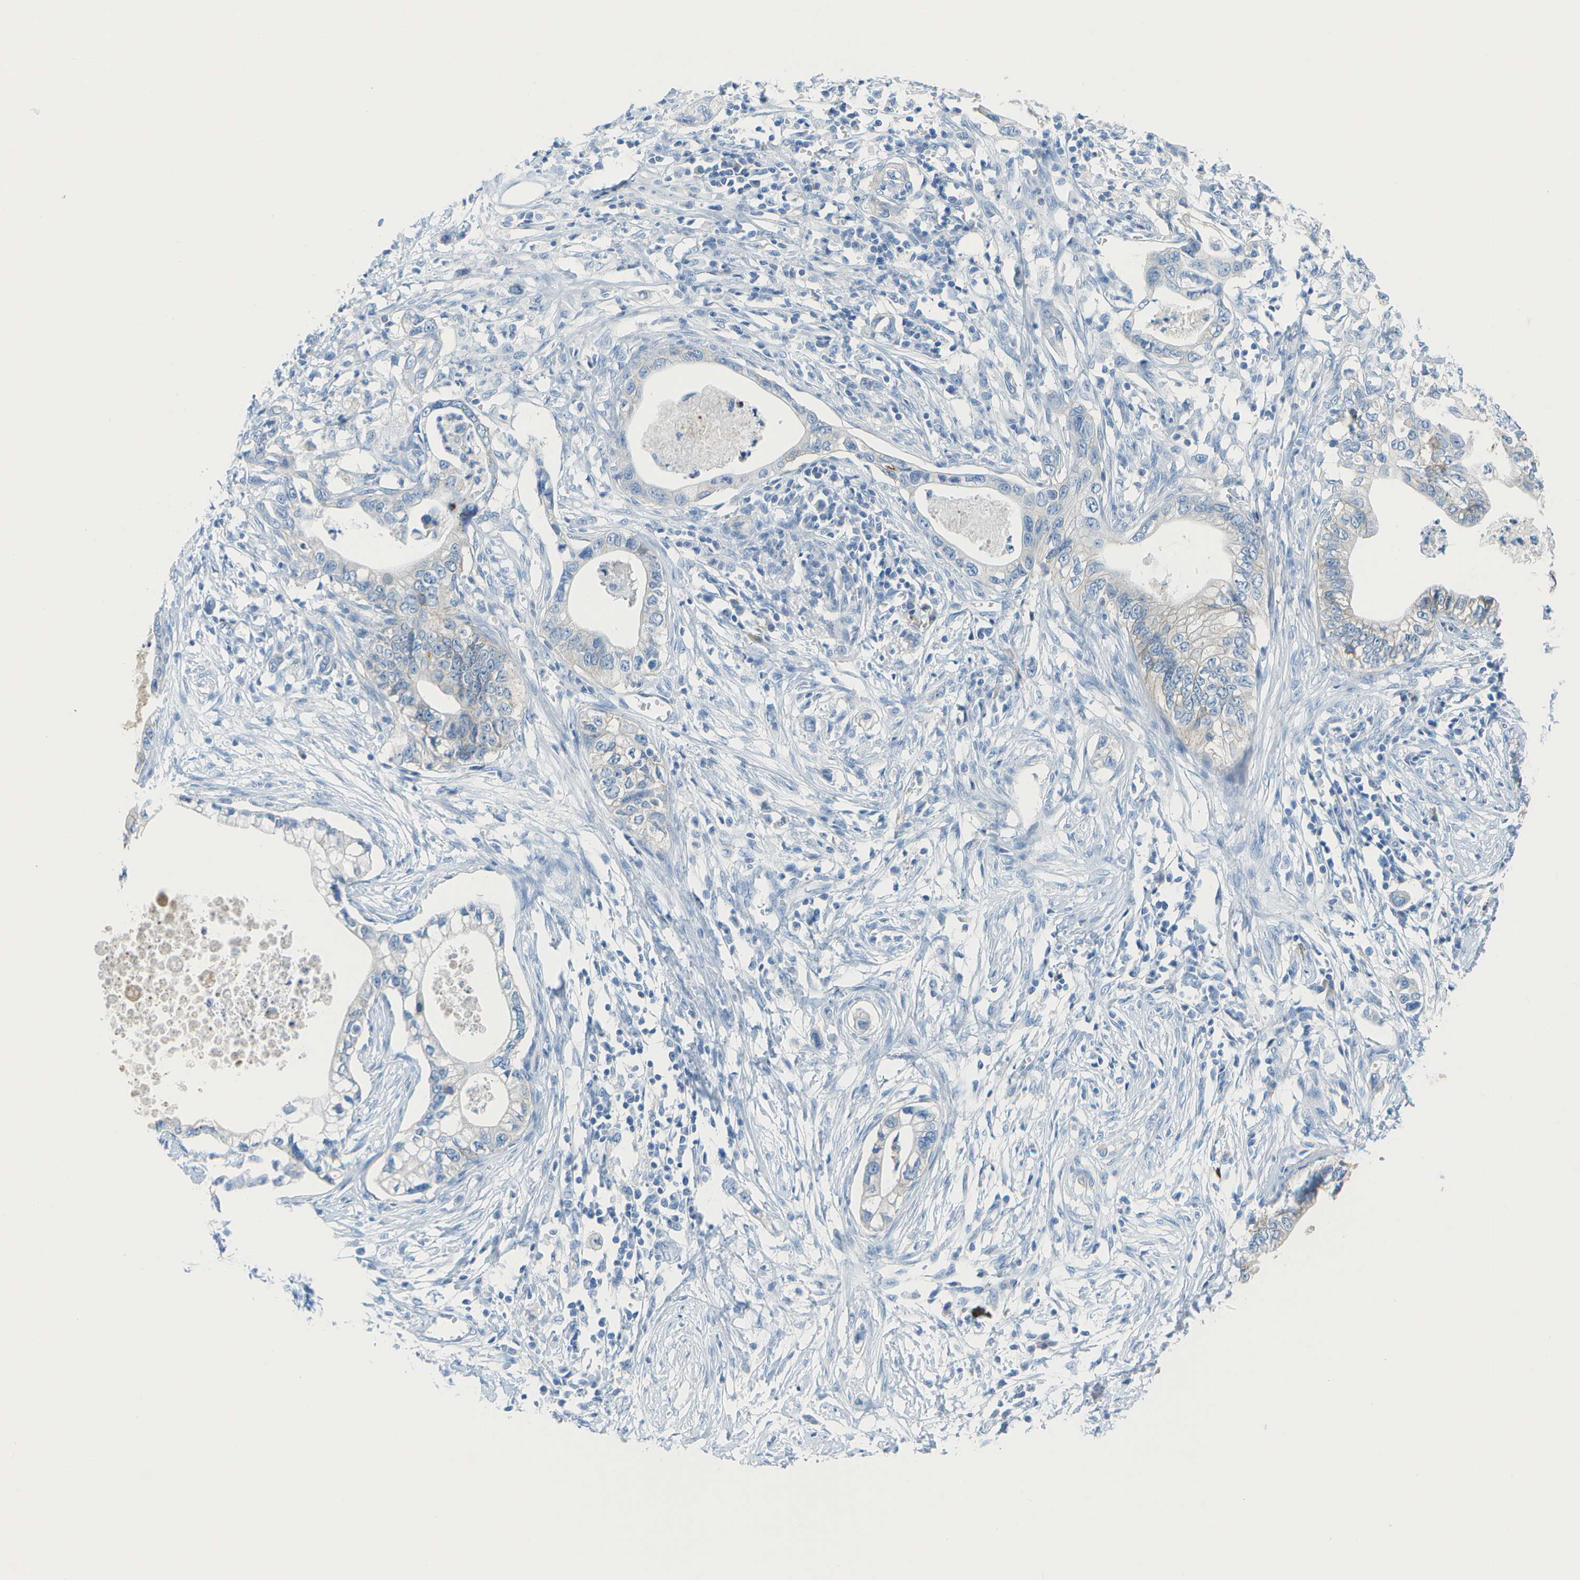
{"staining": {"intensity": "negative", "quantity": "none", "location": "none"}, "tissue": "pancreatic cancer", "cell_type": "Tumor cells", "image_type": "cancer", "snomed": [{"axis": "morphology", "description": "Adenocarcinoma, NOS"}, {"axis": "topography", "description": "Pancreas"}], "caption": "Immunohistochemistry (IHC) image of neoplastic tissue: pancreatic cancer stained with DAB shows no significant protein staining in tumor cells.", "gene": "CD46", "patient": {"sex": "male", "age": 56}}